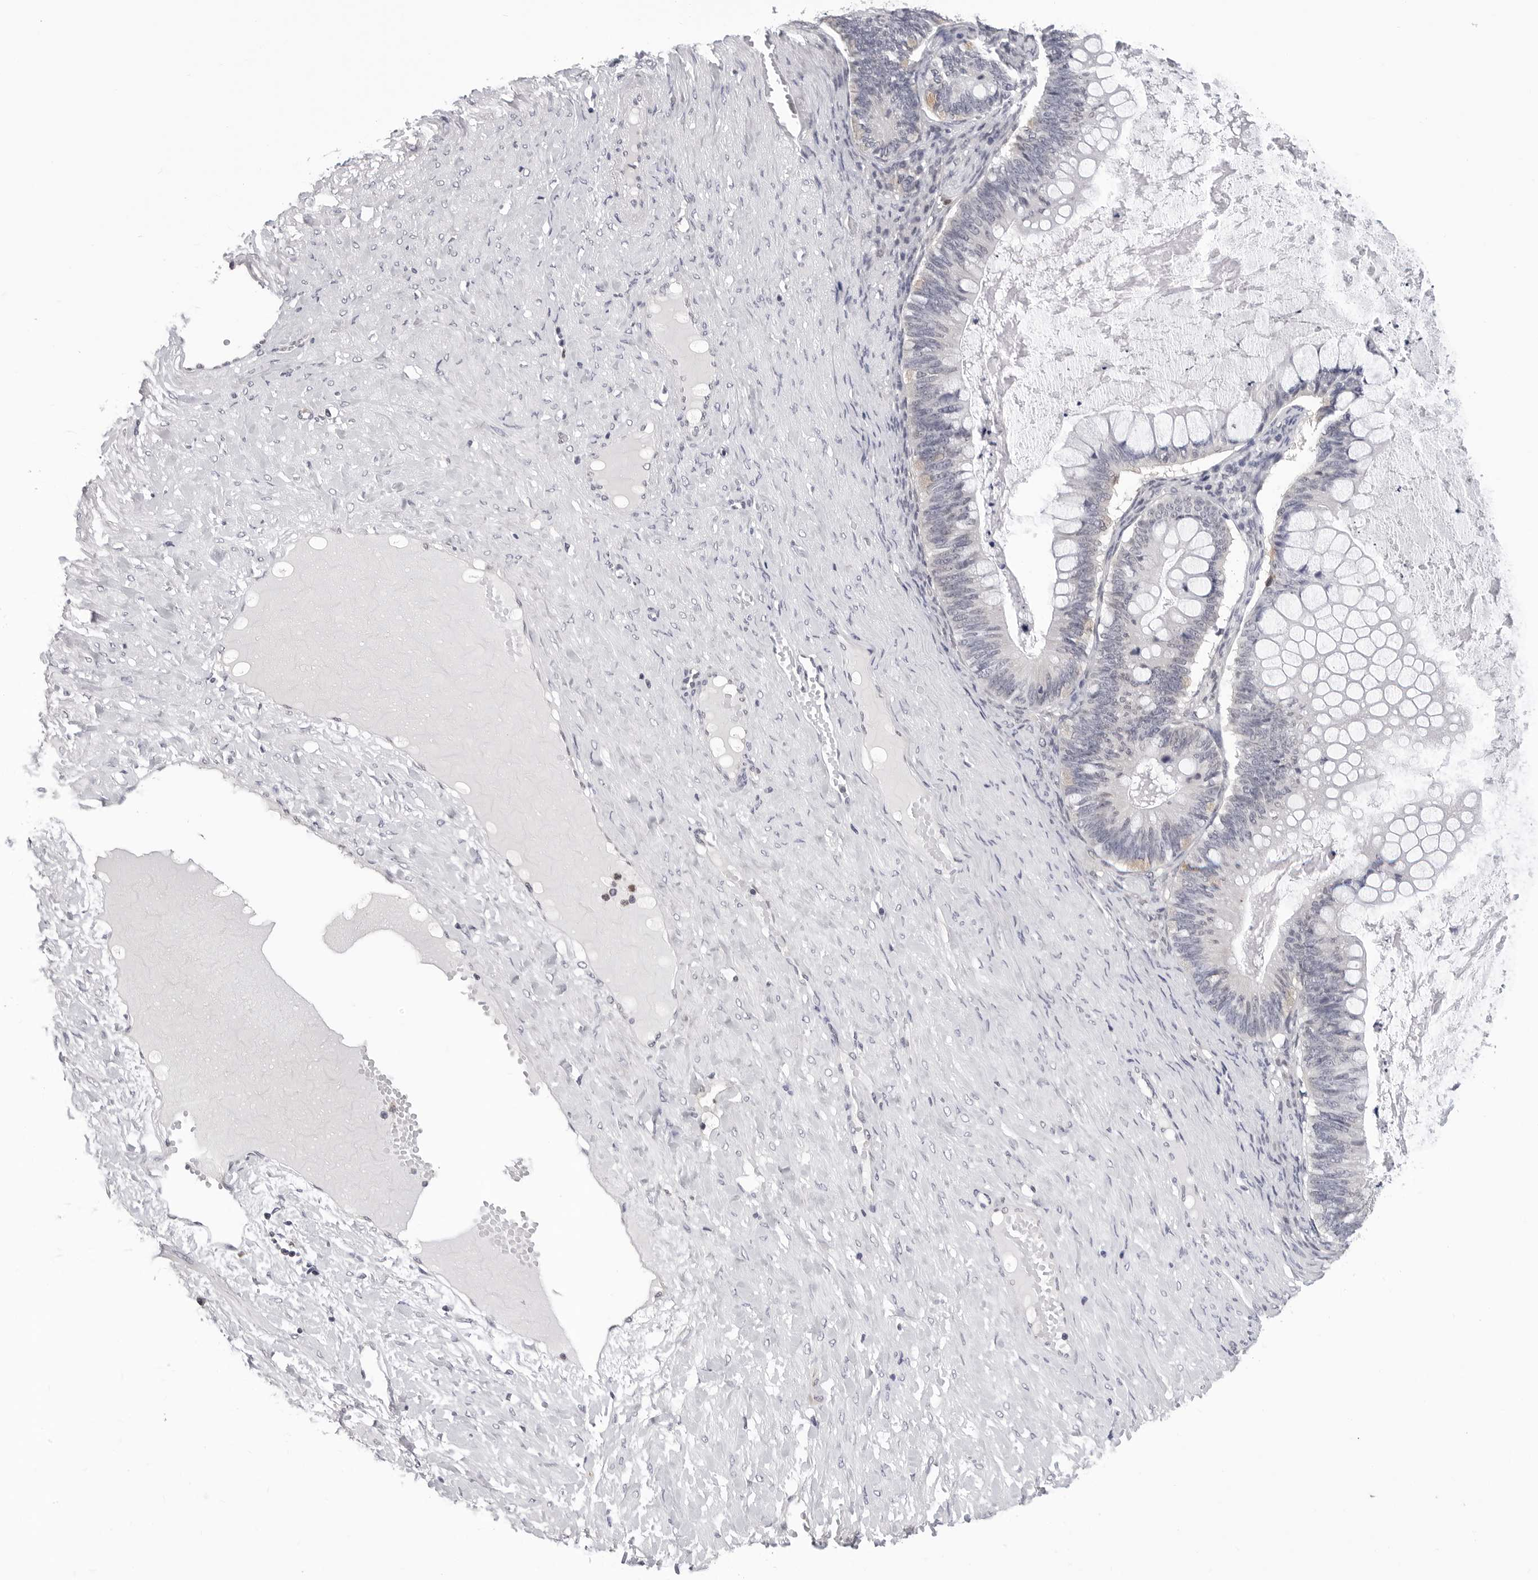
{"staining": {"intensity": "negative", "quantity": "none", "location": "none"}, "tissue": "ovarian cancer", "cell_type": "Tumor cells", "image_type": "cancer", "snomed": [{"axis": "morphology", "description": "Cystadenocarcinoma, mucinous, NOS"}, {"axis": "topography", "description": "Ovary"}], "caption": "There is no significant staining in tumor cells of ovarian cancer.", "gene": "TRMT13", "patient": {"sex": "female", "age": 61}}